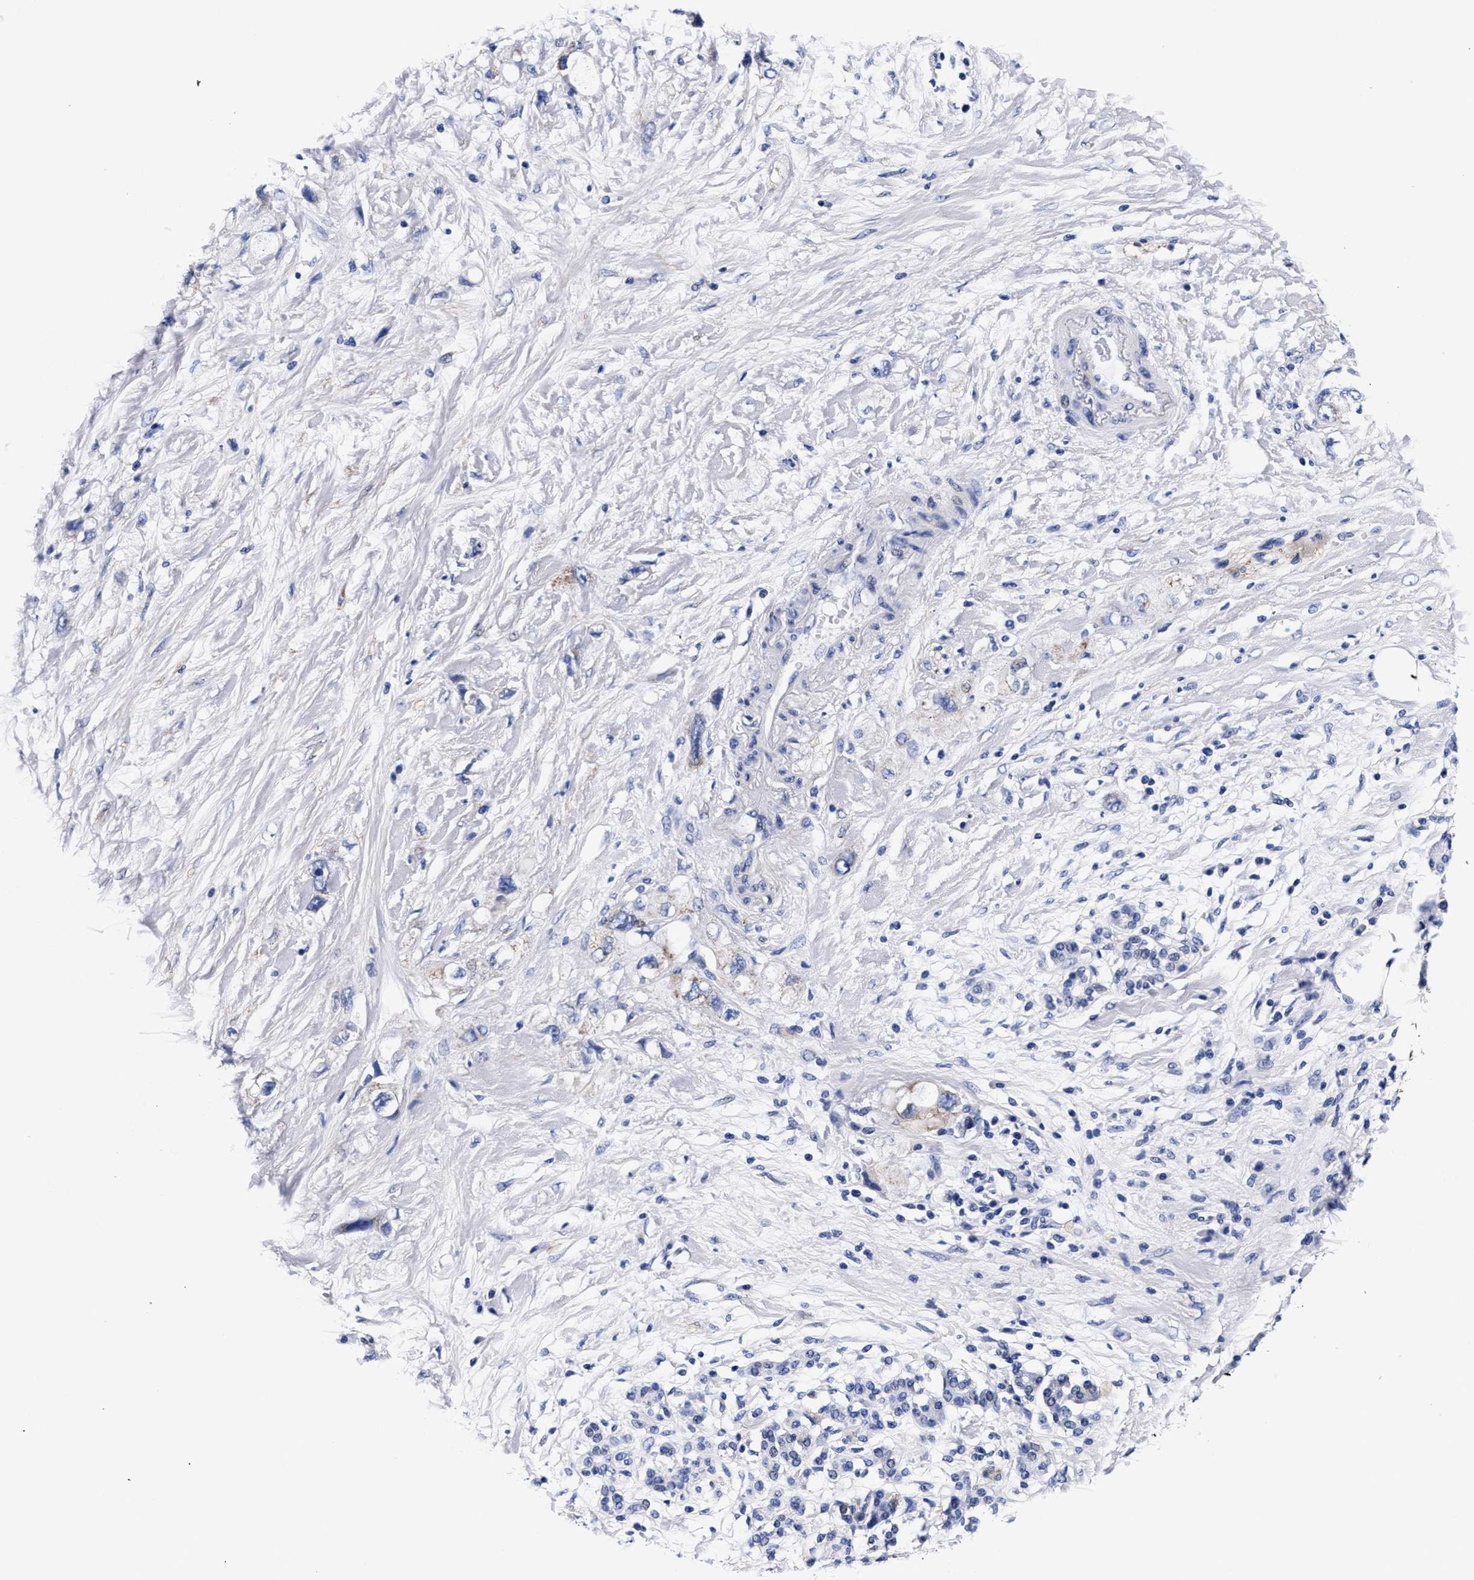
{"staining": {"intensity": "moderate", "quantity": "<25%", "location": "cytoplasmic/membranous"}, "tissue": "pancreatic cancer", "cell_type": "Tumor cells", "image_type": "cancer", "snomed": [{"axis": "morphology", "description": "Adenocarcinoma, NOS"}, {"axis": "topography", "description": "Pancreas"}], "caption": "Immunohistochemistry of human adenocarcinoma (pancreatic) displays low levels of moderate cytoplasmic/membranous expression in approximately <25% of tumor cells. (DAB (3,3'-diaminobenzidine) = brown stain, brightfield microscopy at high magnification).", "gene": "RAB3B", "patient": {"sex": "female", "age": 56}}